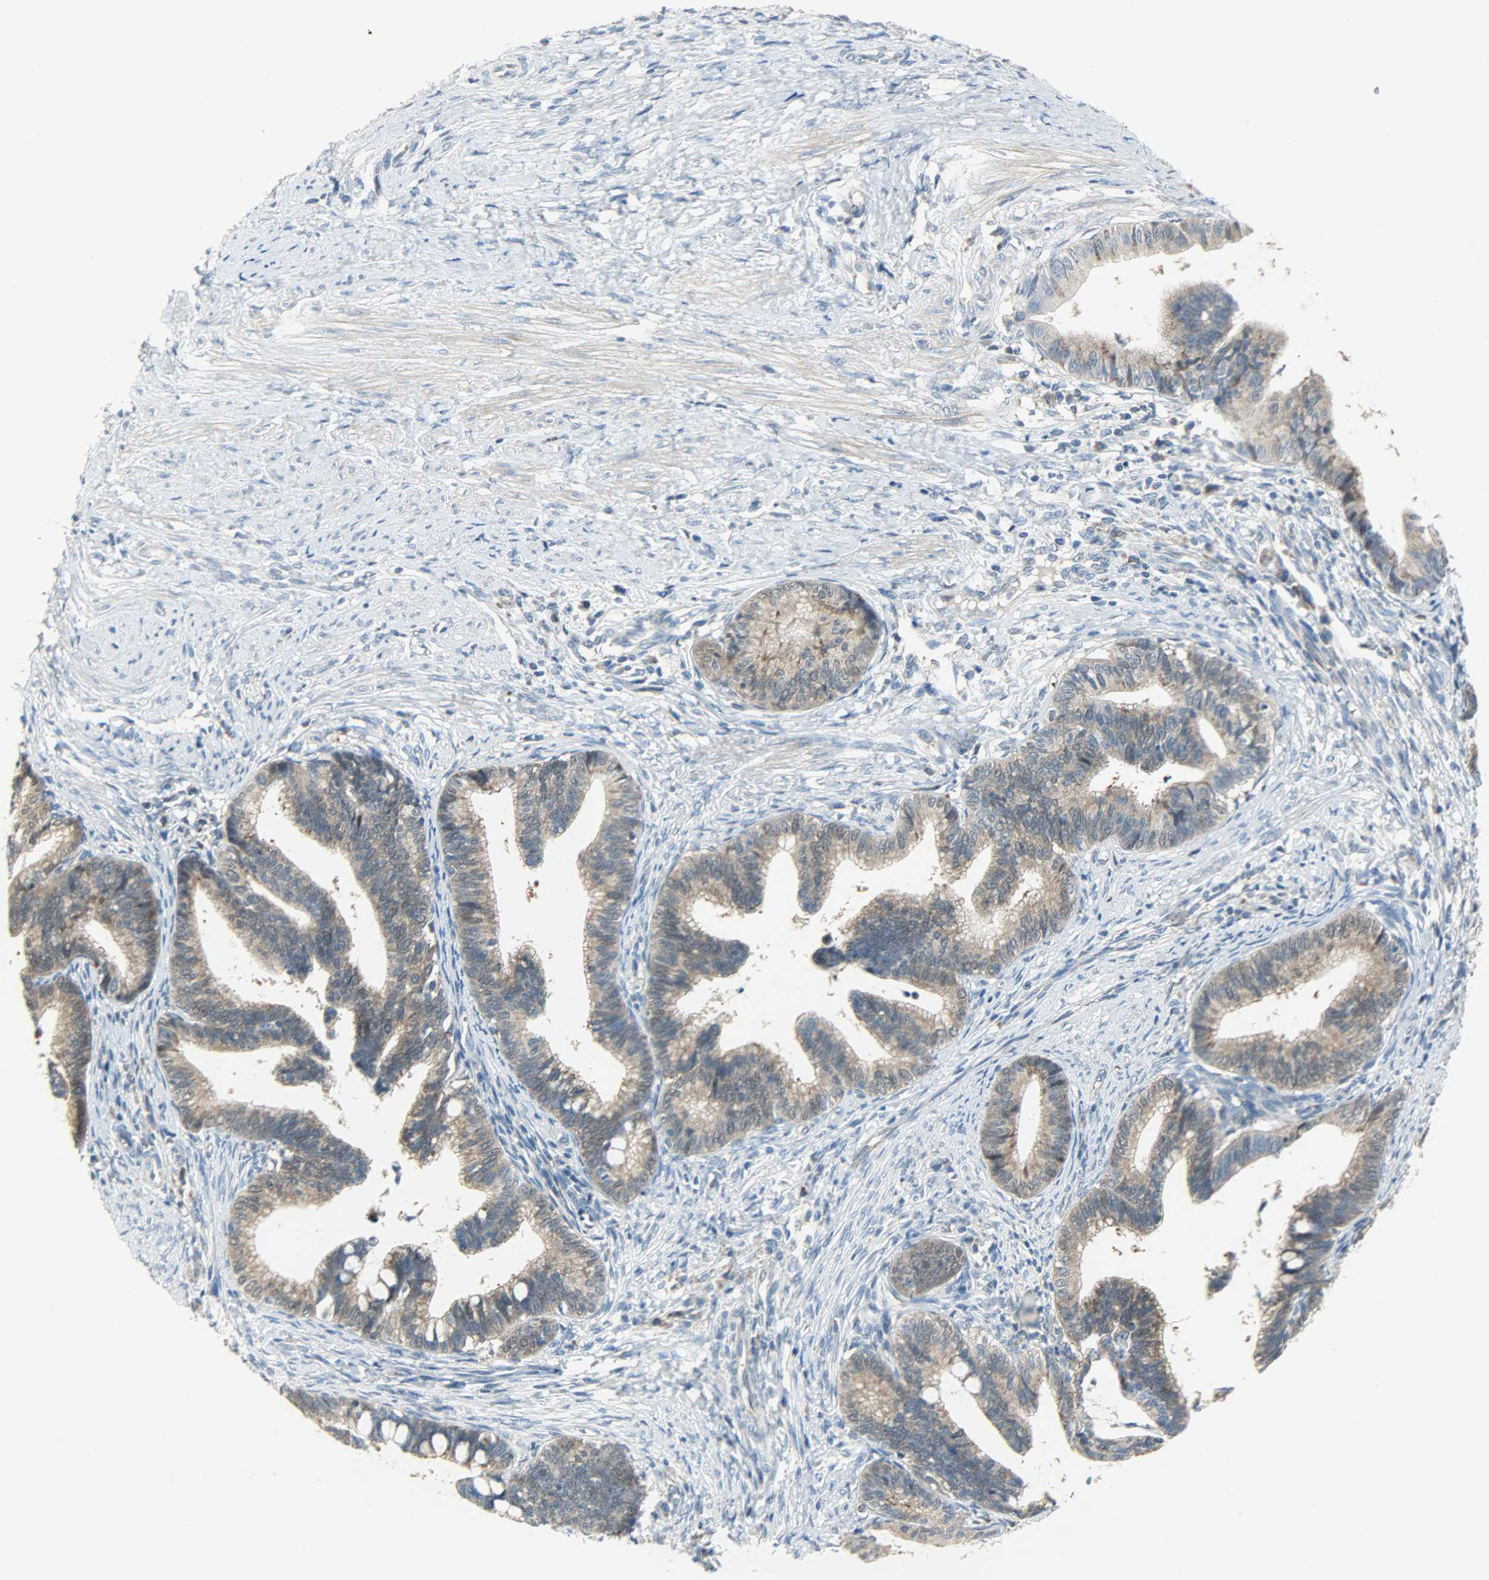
{"staining": {"intensity": "weak", "quantity": ">75%", "location": "cytoplasmic/membranous"}, "tissue": "cervical cancer", "cell_type": "Tumor cells", "image_type": "cancer", "snomed": [{"axis": "morphology", "description": "Adenocarcinoma, NOS"}, {"axis": "topography", "description": "Cervix"}], "caption": "About >75% of tumor cells in human cervical adenocarcinoma demonstrate weak cytoplasmic/membranous protein staining as visualized by brown immunohistochemical staining.", "gene": "PPP1R1B", "patient": {"sex": "female", "age": 36}}